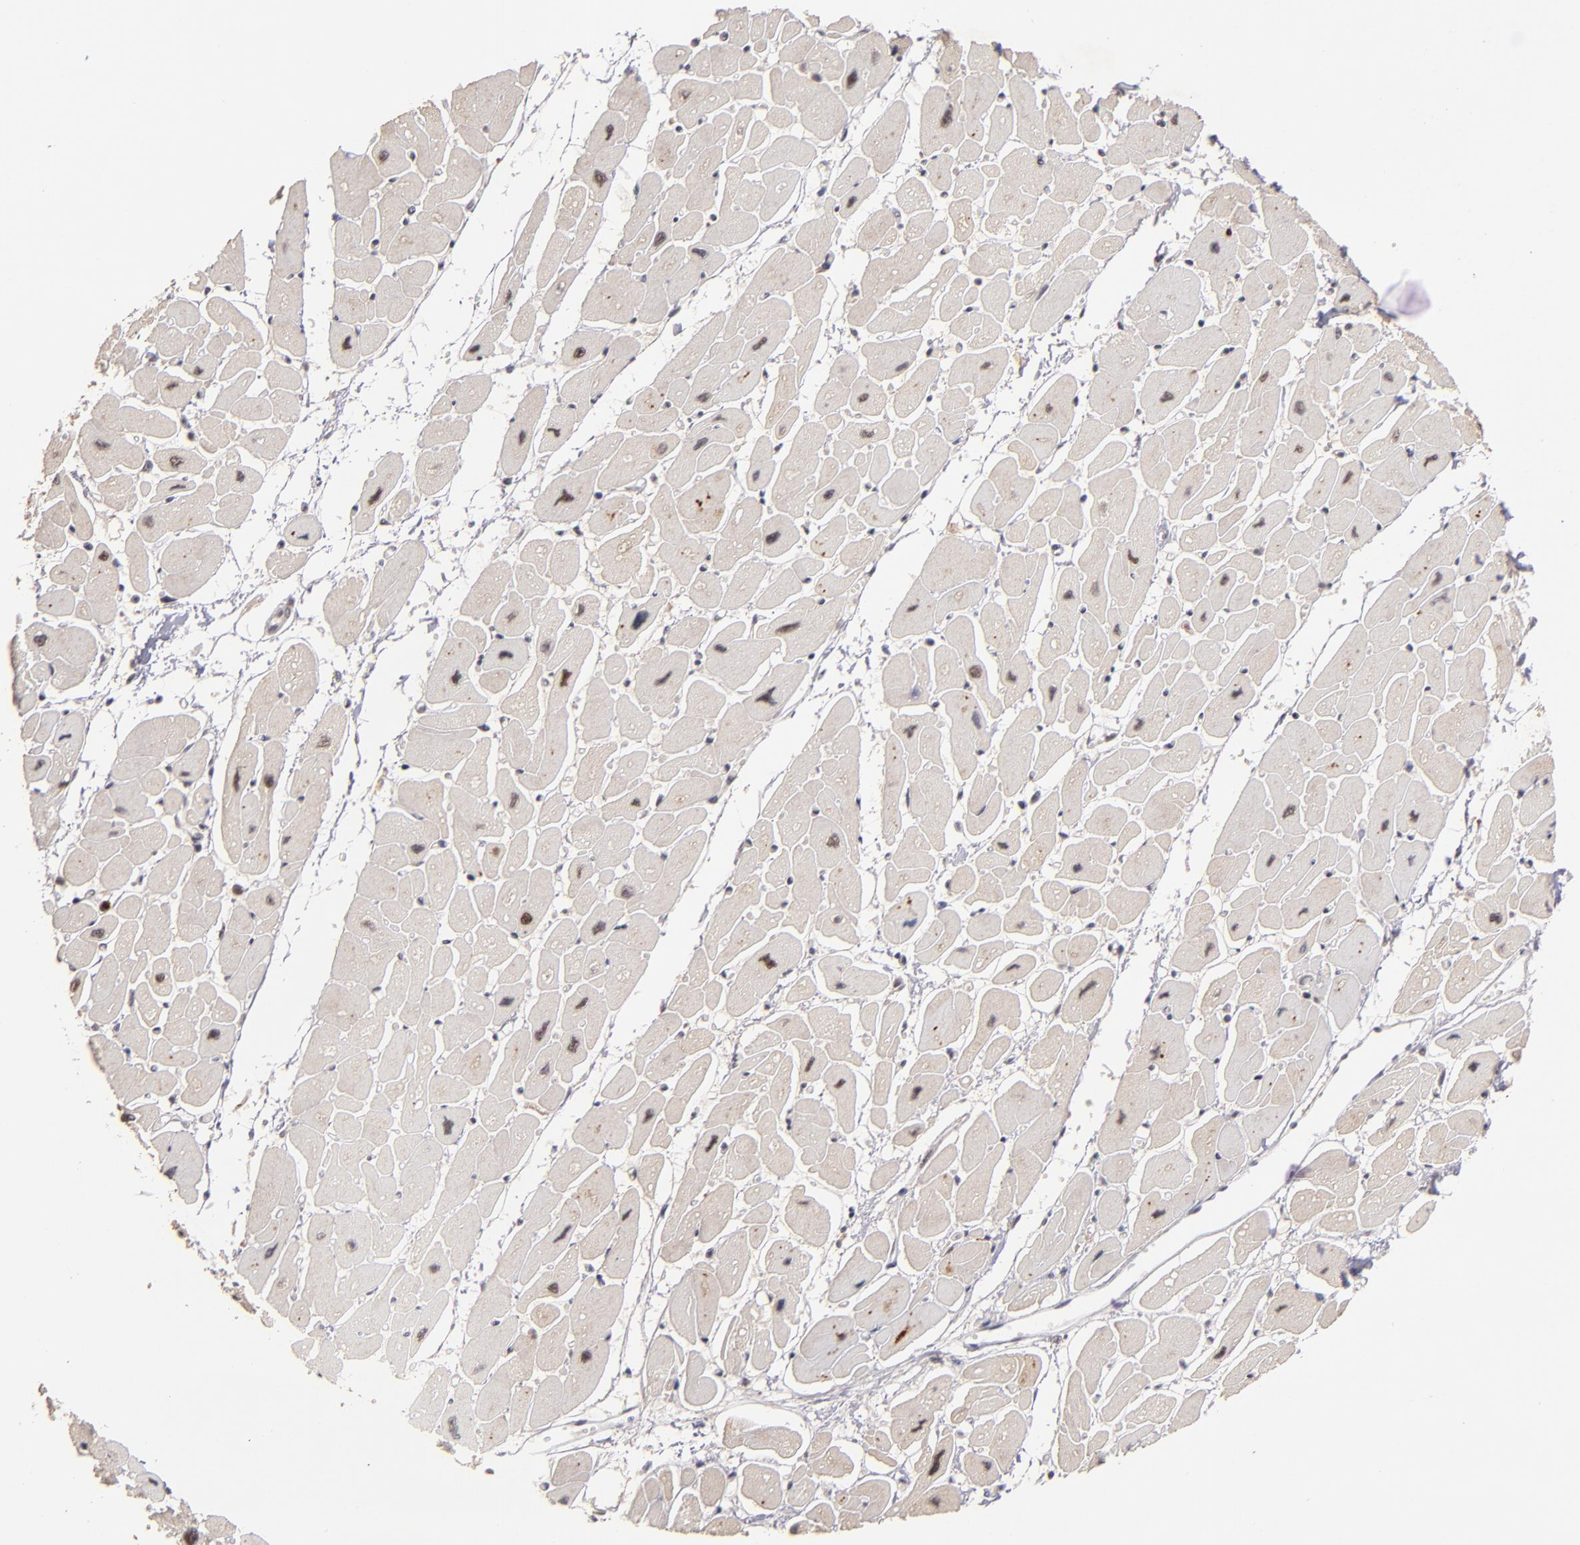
{"staining": {"intensity": "weak", "quantity": "25%-75%", "location": "cytoplasmic/membranous"}, "tissue": "heart muscle", "cell_type": "Cardiomyocytes", "image_type": "normal", "snomed": [{"axis": "morphology", "description": "Normal tissue, NOS"}, {"axis": "topography", "description": "Heart"}], "caption": "Heart muscle stained with a brown dye exhibits weak cytoplasmic/membranous positive expression in approximately 25%-75% of cardiomyocytes.", "gene": "PCNX4", "patient": {"sex": "female", "age": 54}}